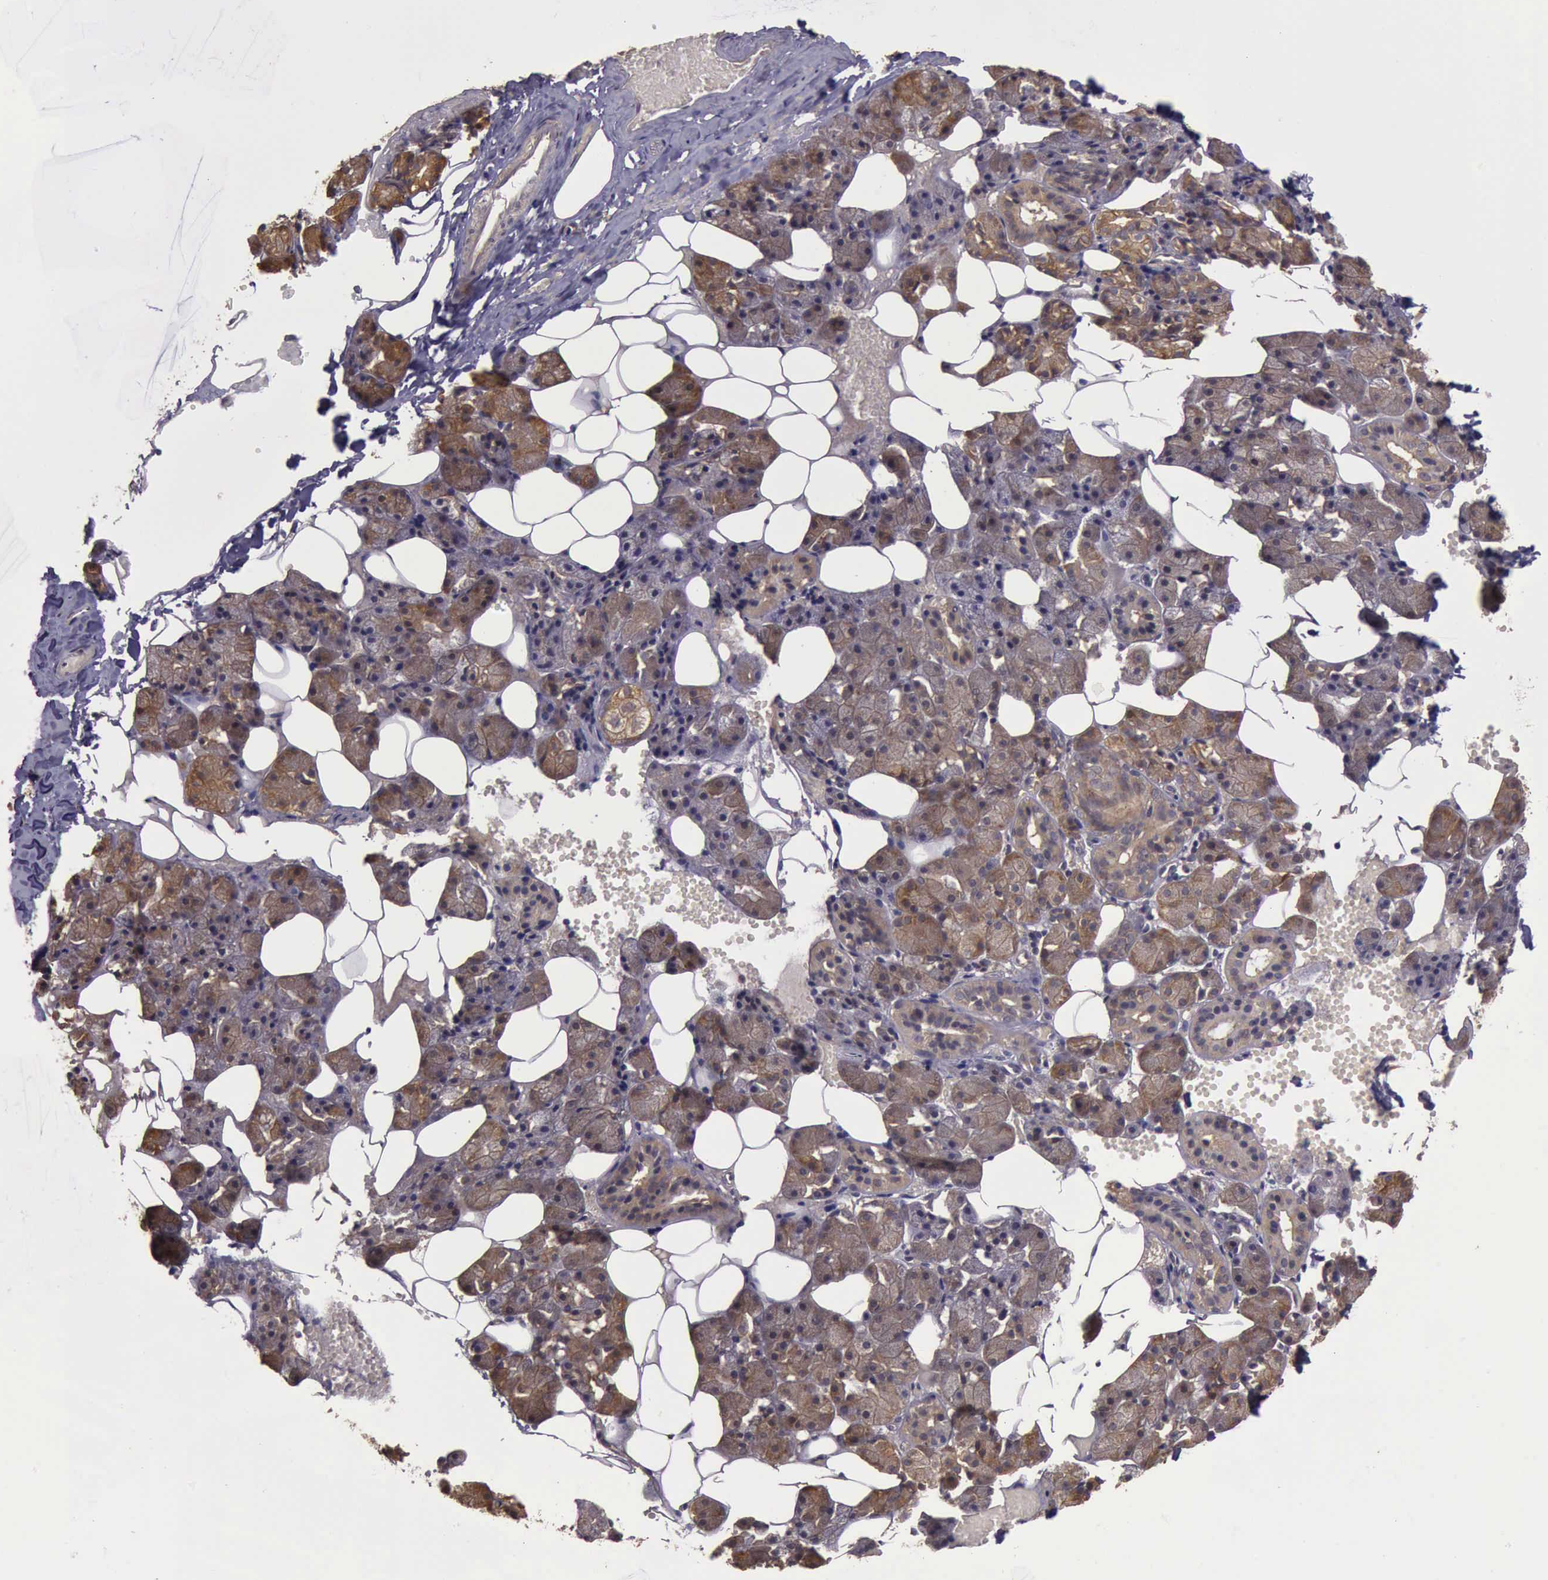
{"staining": {"intensity": "moderate", "quantity": "25%-75%", "location": "cytoplasmic/membranous"}, "tissue": "salivary gland", "cell_type": "Glandular cells", "image_type": "normal", "snomed": [{"axis": "morphology", "description": "Normal tissue, NOS"}, {"axis": "topography", "description": "Salivary gland"}], "caption": "IHC of unremarkable salivary gland shows medium levels of moderate cytoplasmic/membranous expression in approximately 25%-75% of glandular cells. (Brightfield microscopy of DAB IHC at high magnification).", "gene": "EIF5", "patient": {"sex": "female", "age": 55}}